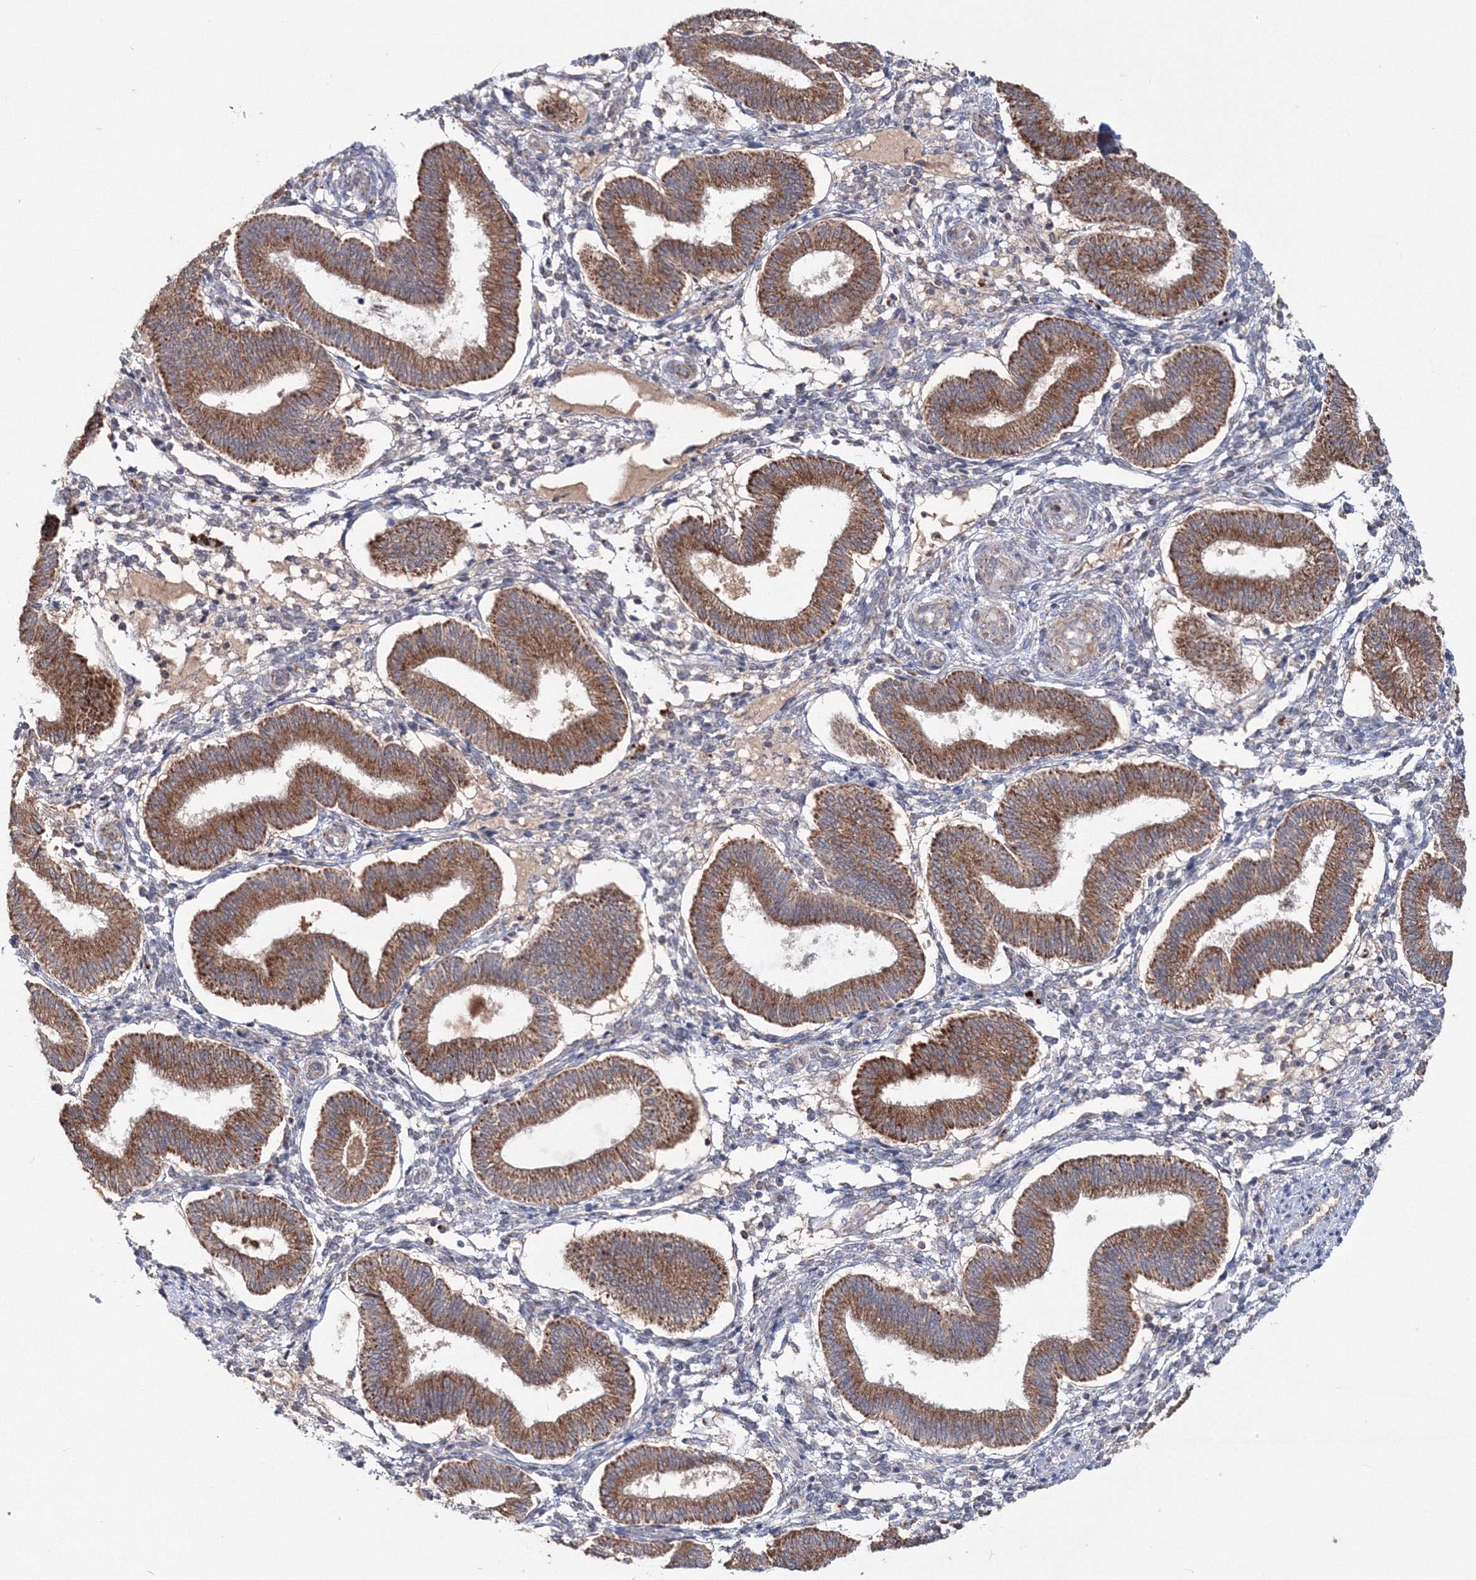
{"staining": {"intensity": "weak", "quantity": "<25%", "location": "cytoplasmic/membranous"}, "tissue": "endometrium", "cell_type": "Cells in endometrial stroma", "image_type": "normal", "snomed": [{"axis": "morphology", "description": "Normal tissue, NOS"}, {"axis": "topography", "description": "Endometrium"}], "caption": "Immunohistochemical staining of benign endometrium demonstrates no significant positivity in cells in endometrial stroma.", "gene": "PEX13", "patient": {"sex": "female", "age": 39}}